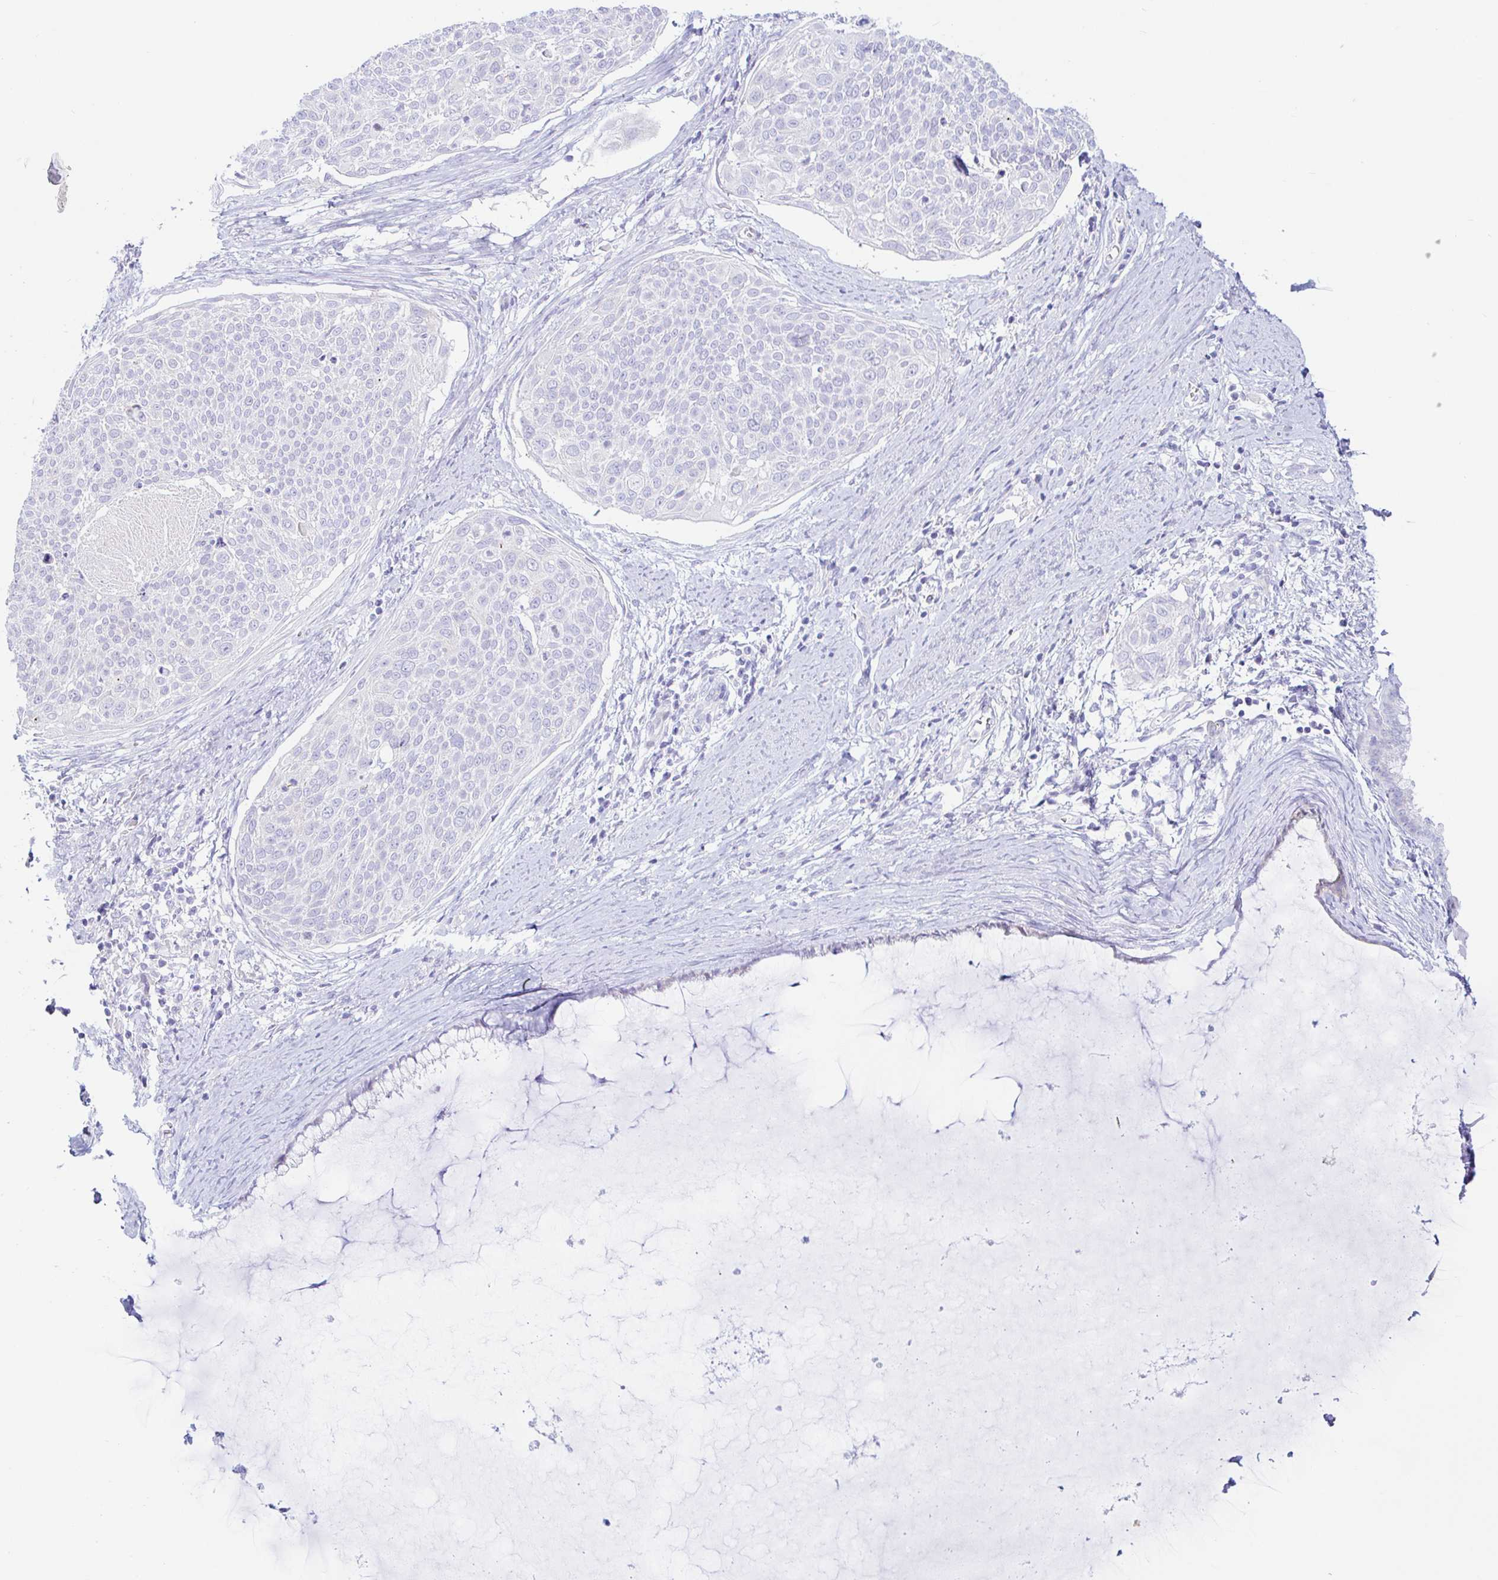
{"staining": {"intensity": "negative", "quantity": "none", "location": "none"}, "tissue": "cervical cancer", "cell_type": "Tumor cells", "image_type": "cancer", "snomed": [{"axis": "morphology", "description": "Squamous cell carcinoma, NOS"}, {"axis": "topography", "description": "Cervix"}], "caption": "This histopathology image is of cervical squamous cell carcinoma stained with immunohistochemistry (IHC) to label a protein in brown with the nuclei are counter-stained blue. There is no staining in tumor cells.", "gene": "PINLYP", "patient": {"sex": "female", "age": 39}}